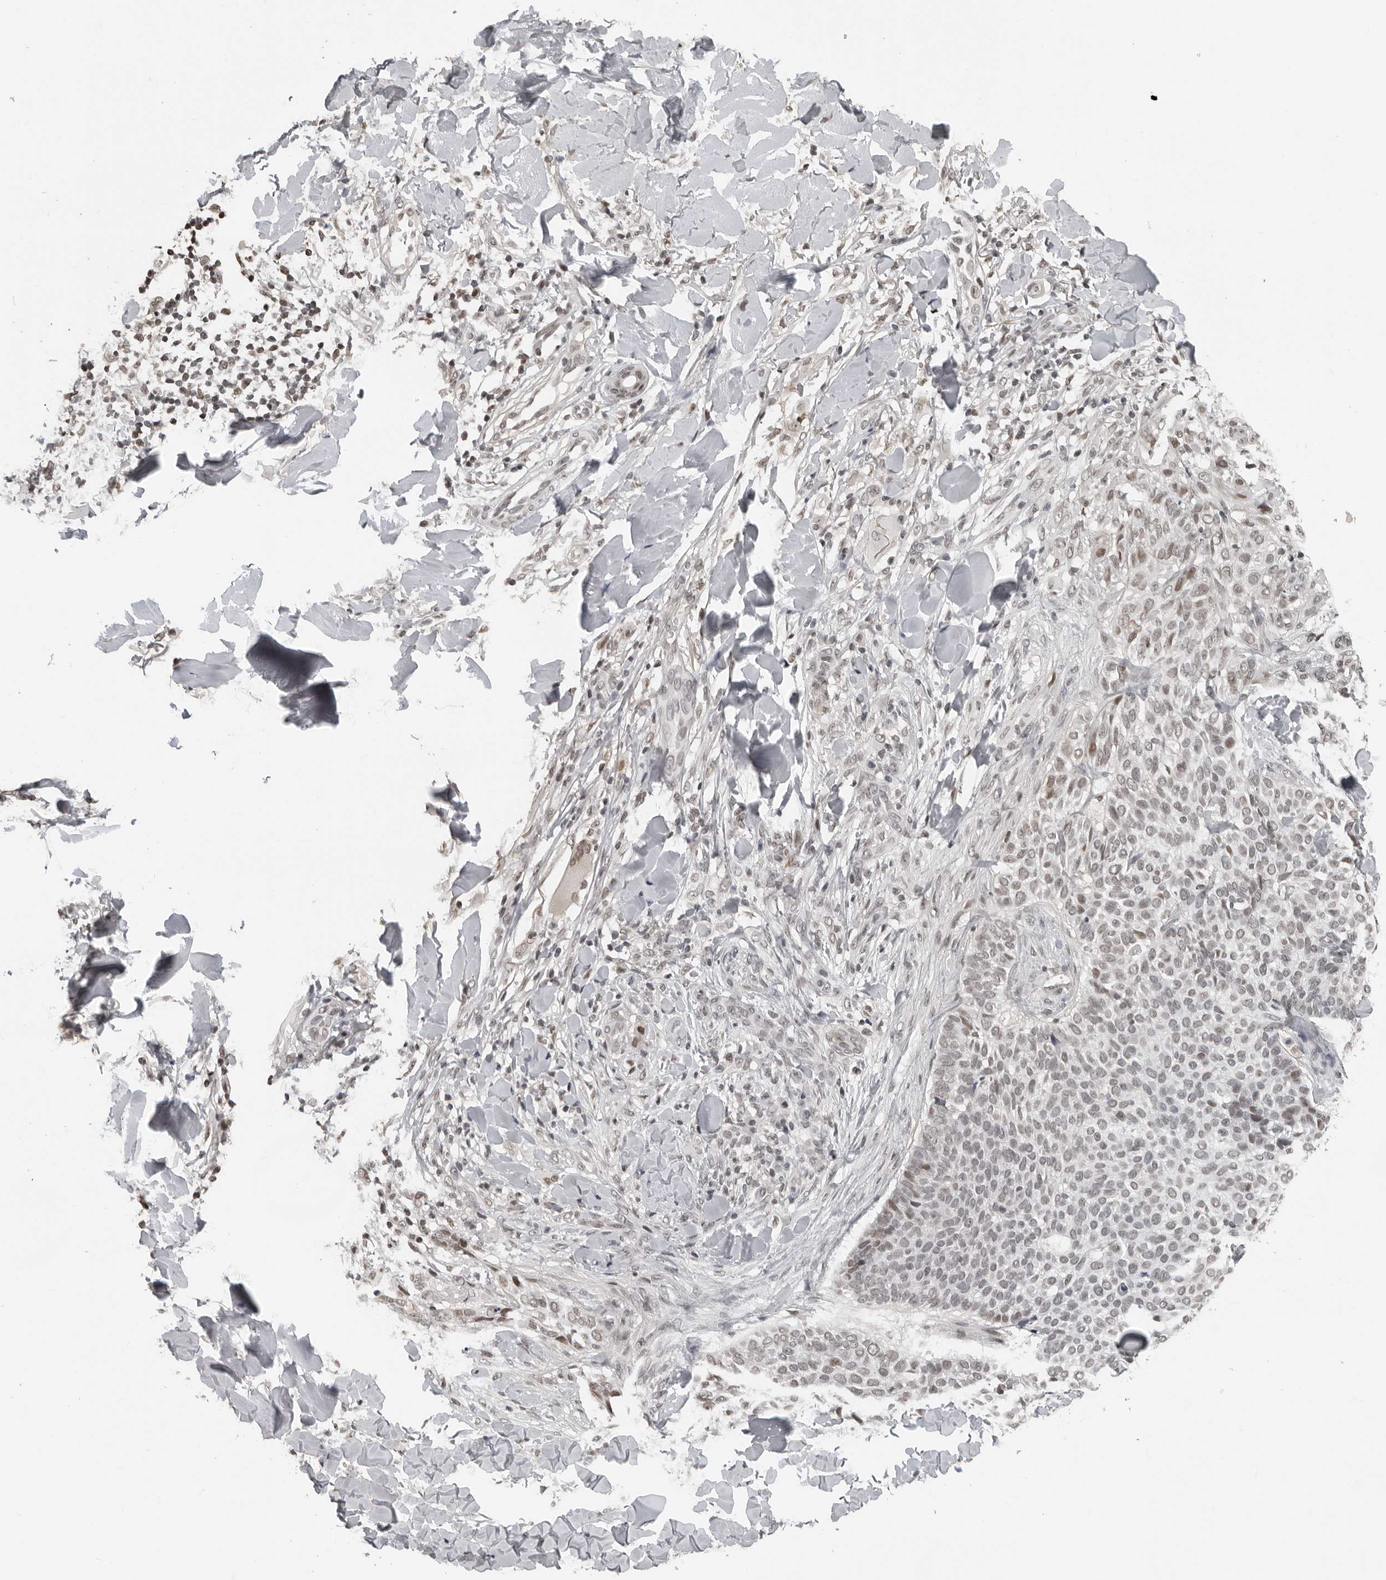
{"staining": {"intensity": "weak", "quantity": "25%-75%", "location": "nuclear"}, "tissue": "skin cancer", "cell_type": "Tumor cells", "image_type": "cancer", "snomed": [{"axis": "morphology", "description": "Normal tissue, NOS"}, {"axis": "morphology", "description": "Basal cell carcinoma"}, {"axis": "topography", "description": "Skin"}], "caption": "Immunohistochemistry (IHC) micrograph of skin basal cell carcinoma stained for a protein (brown), which reveals low levels of weak nuclear staining in approximately 25%-75% of tumor cells.", "gene": "ORC1", "patient": {"sex": "male", "age": 67}}